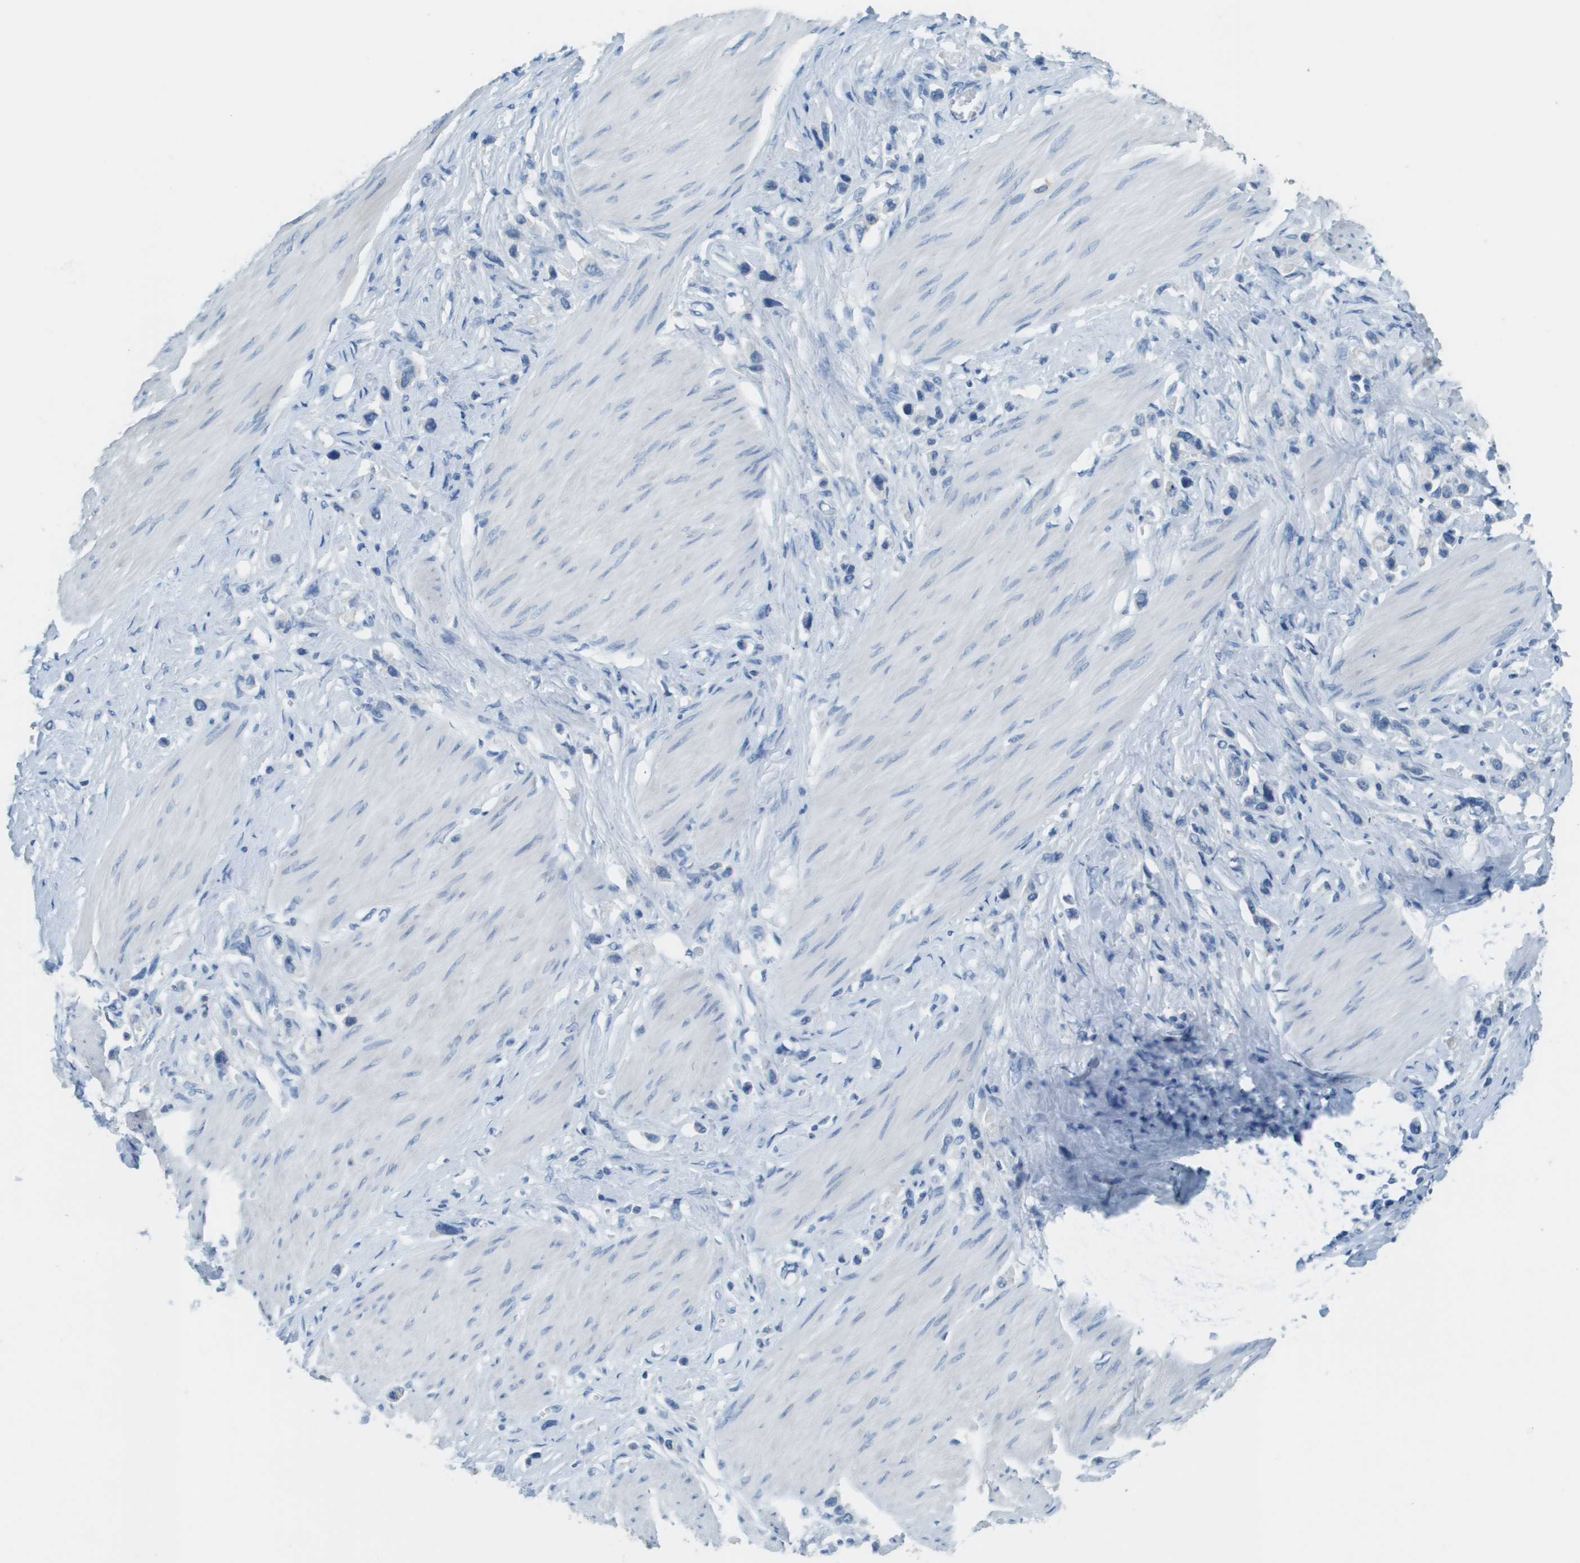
{"staining": {"intensity": "negative", "quantity": "none", "location": "none"}, "tissue": "stomach cancer", "cell_type": "Tumor cells", "image_type": "cancer", "snomed": [{"axis": "morphology", "description": "Adenocarcinoma, NOS"}, {"axis": "topography", "description": "Stomach"}], "caption": "This is an immunohistochemistry (IHC) micrograph of stomach cancer. There is no positivity in tumor cells.", "gene": "PTGDR2", "patient": {"sex": "female", "age": 65}}